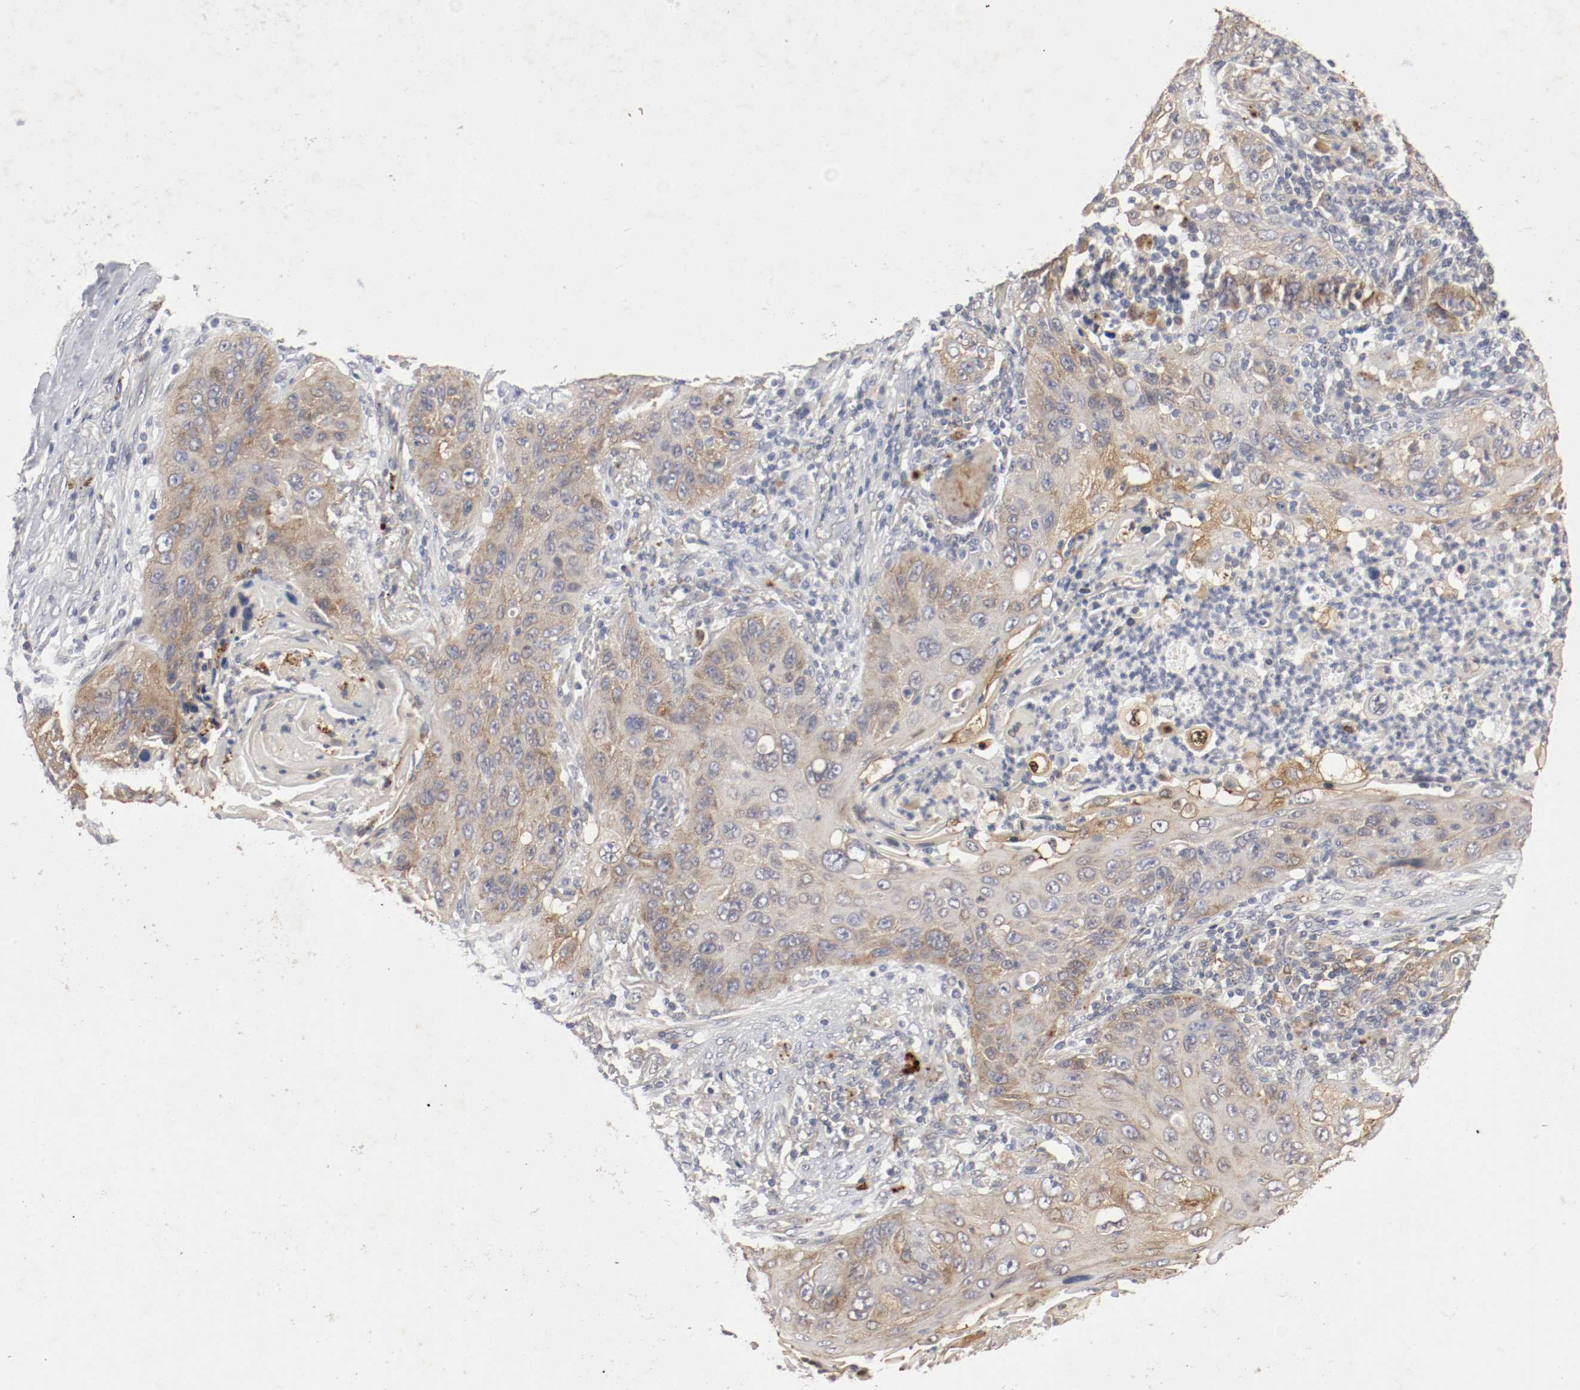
{"staining": {"intensity": "moderate", "quantity": ">75%", "location": "cytoplasmic/membranous"}, "tissue": "lung cancer", "cell_type": "Tumor cells", "image_type": "cancer", "snomed": [{"axis": "morphology", "description": "Squamous cell carcinoma, NOS"}, {"axis": "topography", "description": "Lung"}], "caption": "This micrograph displays lung squamous cell carcinoma stained with IHC to label a protein in brown. The cytoplasmic/membranous of tumor cells show moderate positivity for the protein. Nuclei are counter-stained blue.", "gene": "REN", "patient": {"sex": "female", "age": 67}}